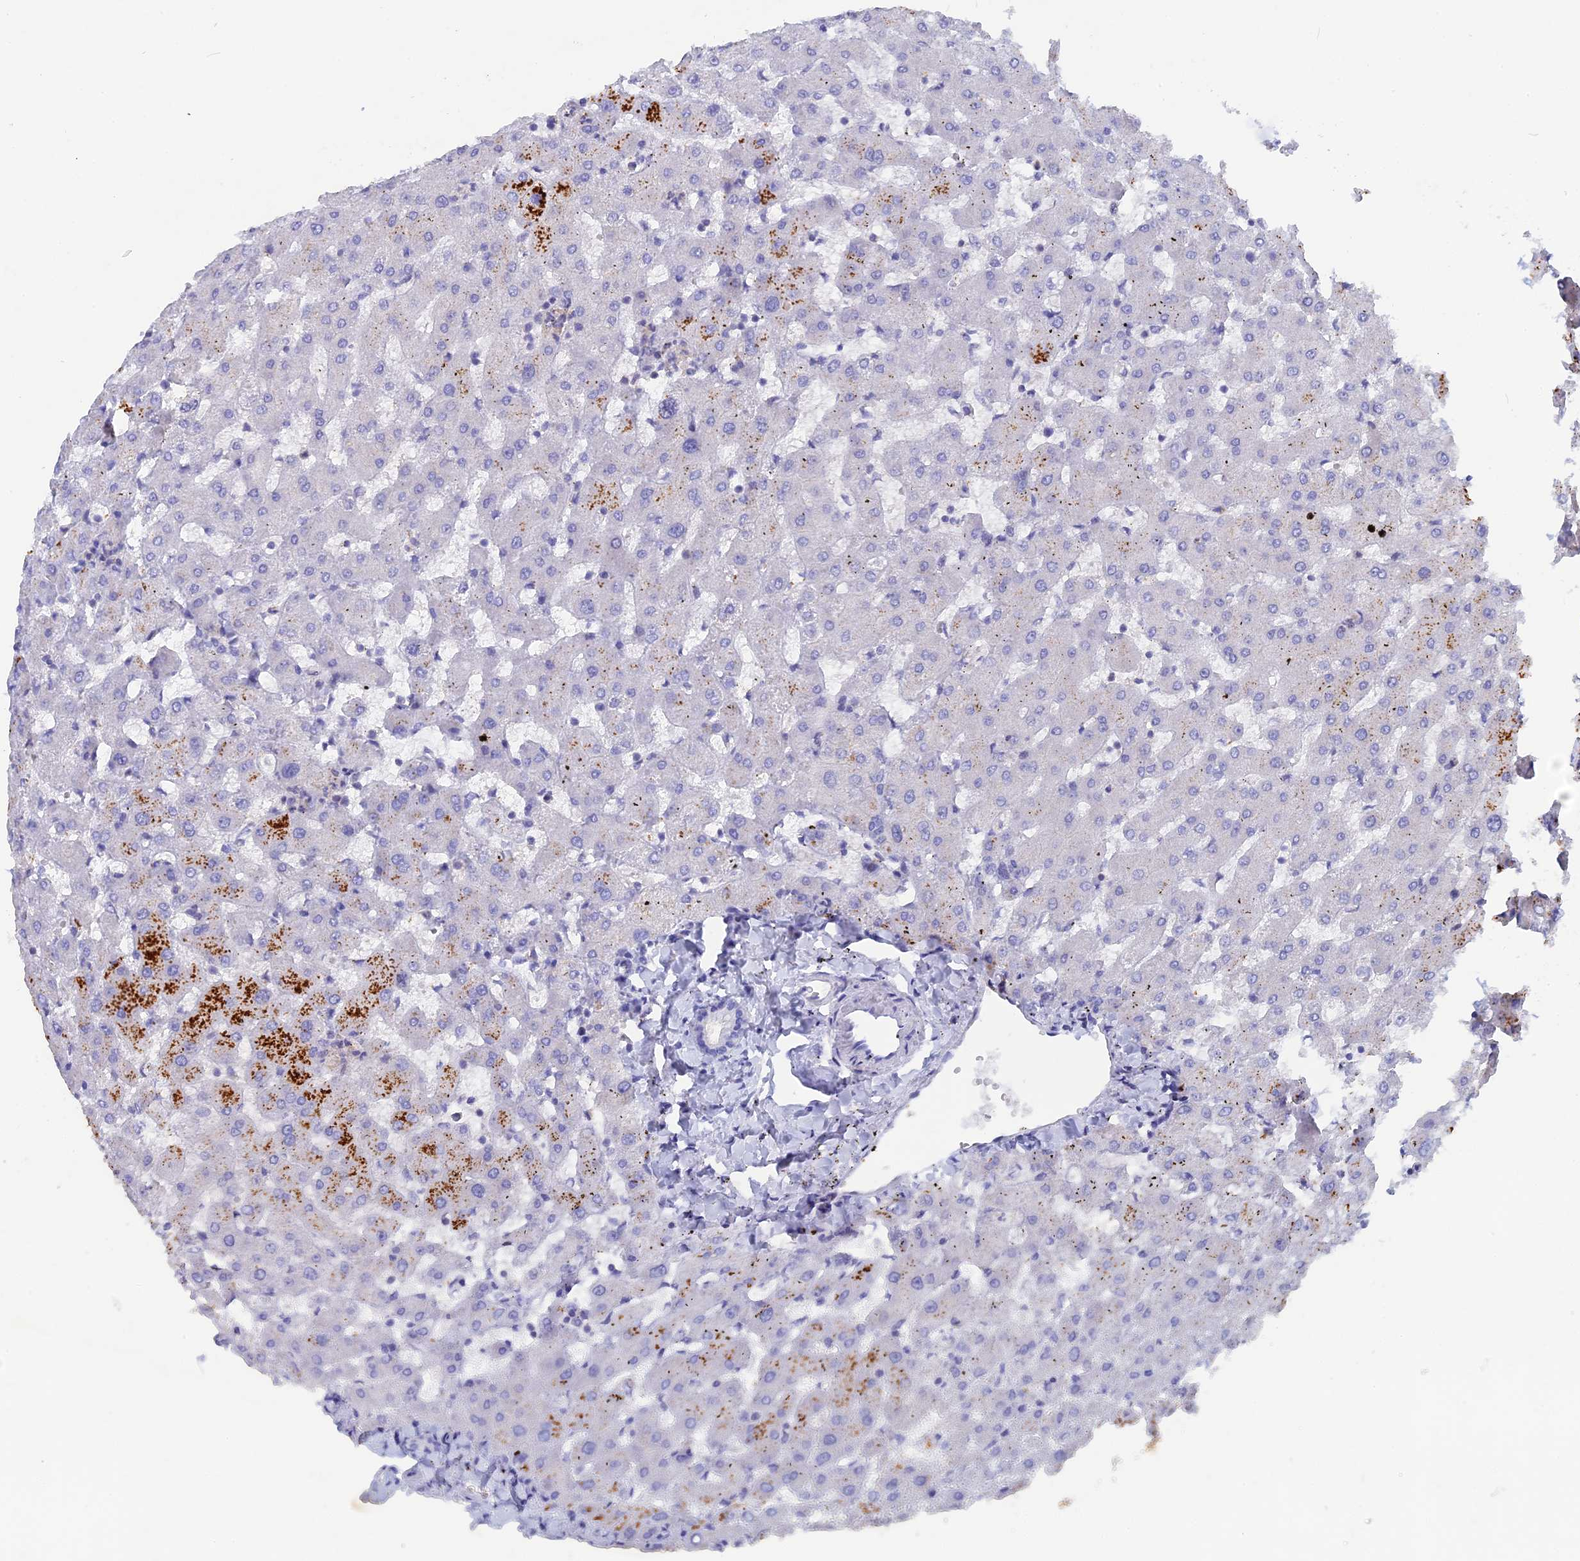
{"staining": {"intensity": "negative", "quantity": "none", "location": "none"}, "tissue": "liver", "cell_type": "Cholangiocytes", "image_type": "normal", "snomed": [{"axis": "morphology", "description": "Normal tissue, NOS"}, {"axis": "topography", "description": "Liver"}], "caption": "A micrograph of liver stained for a protein demonstrates no brown staining in cholangiocytes. Brightfield microscopy of IHC stained with DAB (brown) and hematoxylin (blue), captured at high magnification.", "gene": "ACP7", "patient": {"sex": "female", "age": 63}}